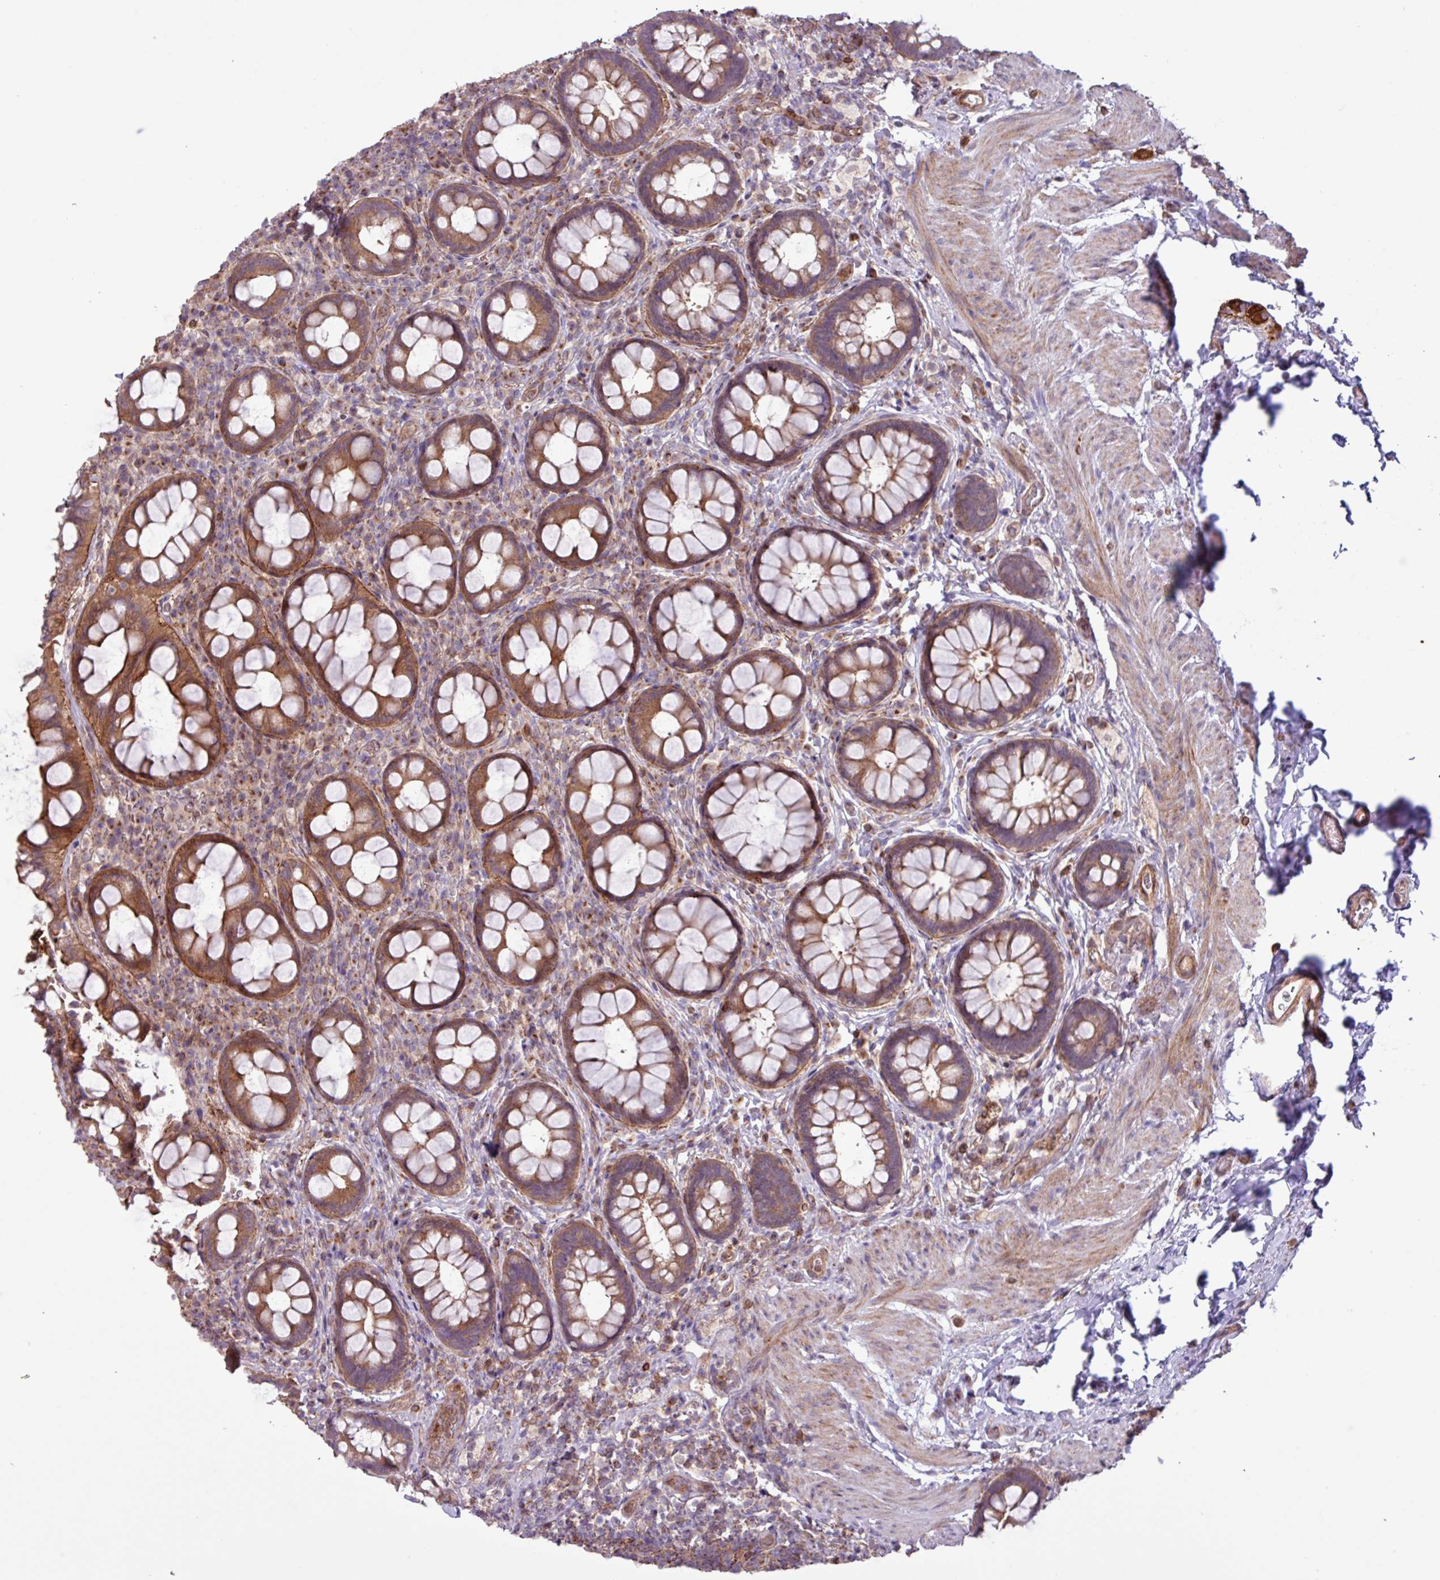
{"staining": {"intensity": "moderate", "quantity": ">75%", "location": "cytoplasmic/membranous"}, "tissue": "rectum", "cell_type": "Glandular cells", "image_type": "normal", "snomed": [{"axis": "morphology", "description": "Normal tissue, NOS"}, {"axis": "topography", "description": "Rectum"}, {"axis": "topography", "description": "Peripheral nerve tissue"}], "caption": "IHC image of normal rectum: human rectum stained using IHC reveals medium levels of moderate protein expression localized specifically in the cytoplasmic/membranous of glandular cells, appearing as a cytoplasmic/membranous brown color.", "gene": "CNTRL", "patient": {"sex": "female", "age": 69}}